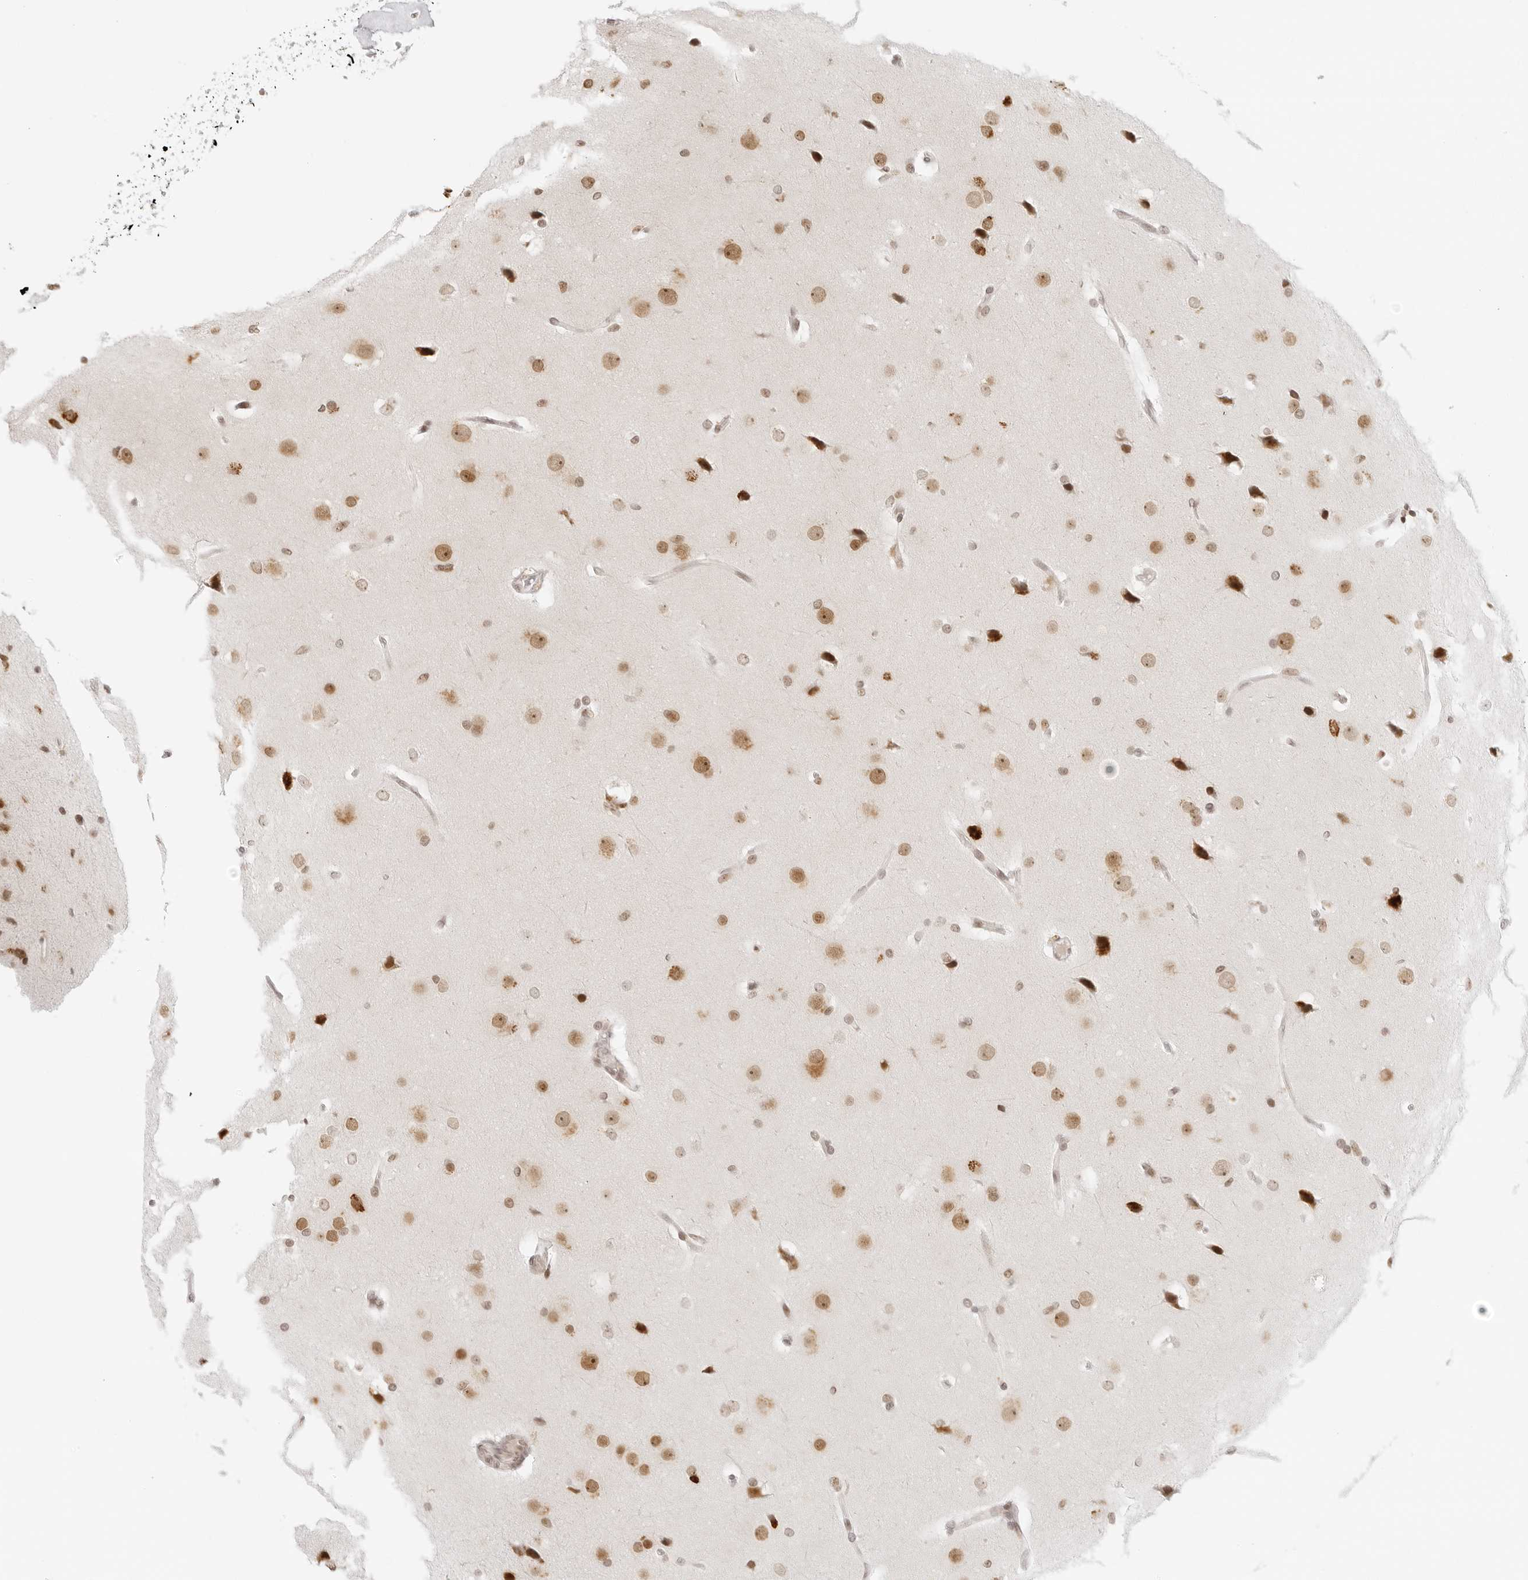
{"staining": {"intensity": "moderate", "quantity": ">75%", "location": "nuclear"}, "tissue": "glioma", "cell_type": "Tumor cells", "image_type": "cancer", "snomed": [{"axis": "morphology", "description": "Glioma, malignant, Low grade"}, {"axis": "topography", "description": "Brain"}], "caption": "Moderate nuclear staining for a protein is seen in approximately >75% of tumor cells of low-grade glioma (malignant) using immunohistochemistry (IHC).", "gene": "RCC1", "patient": {"sex": "female", "age": 37}}